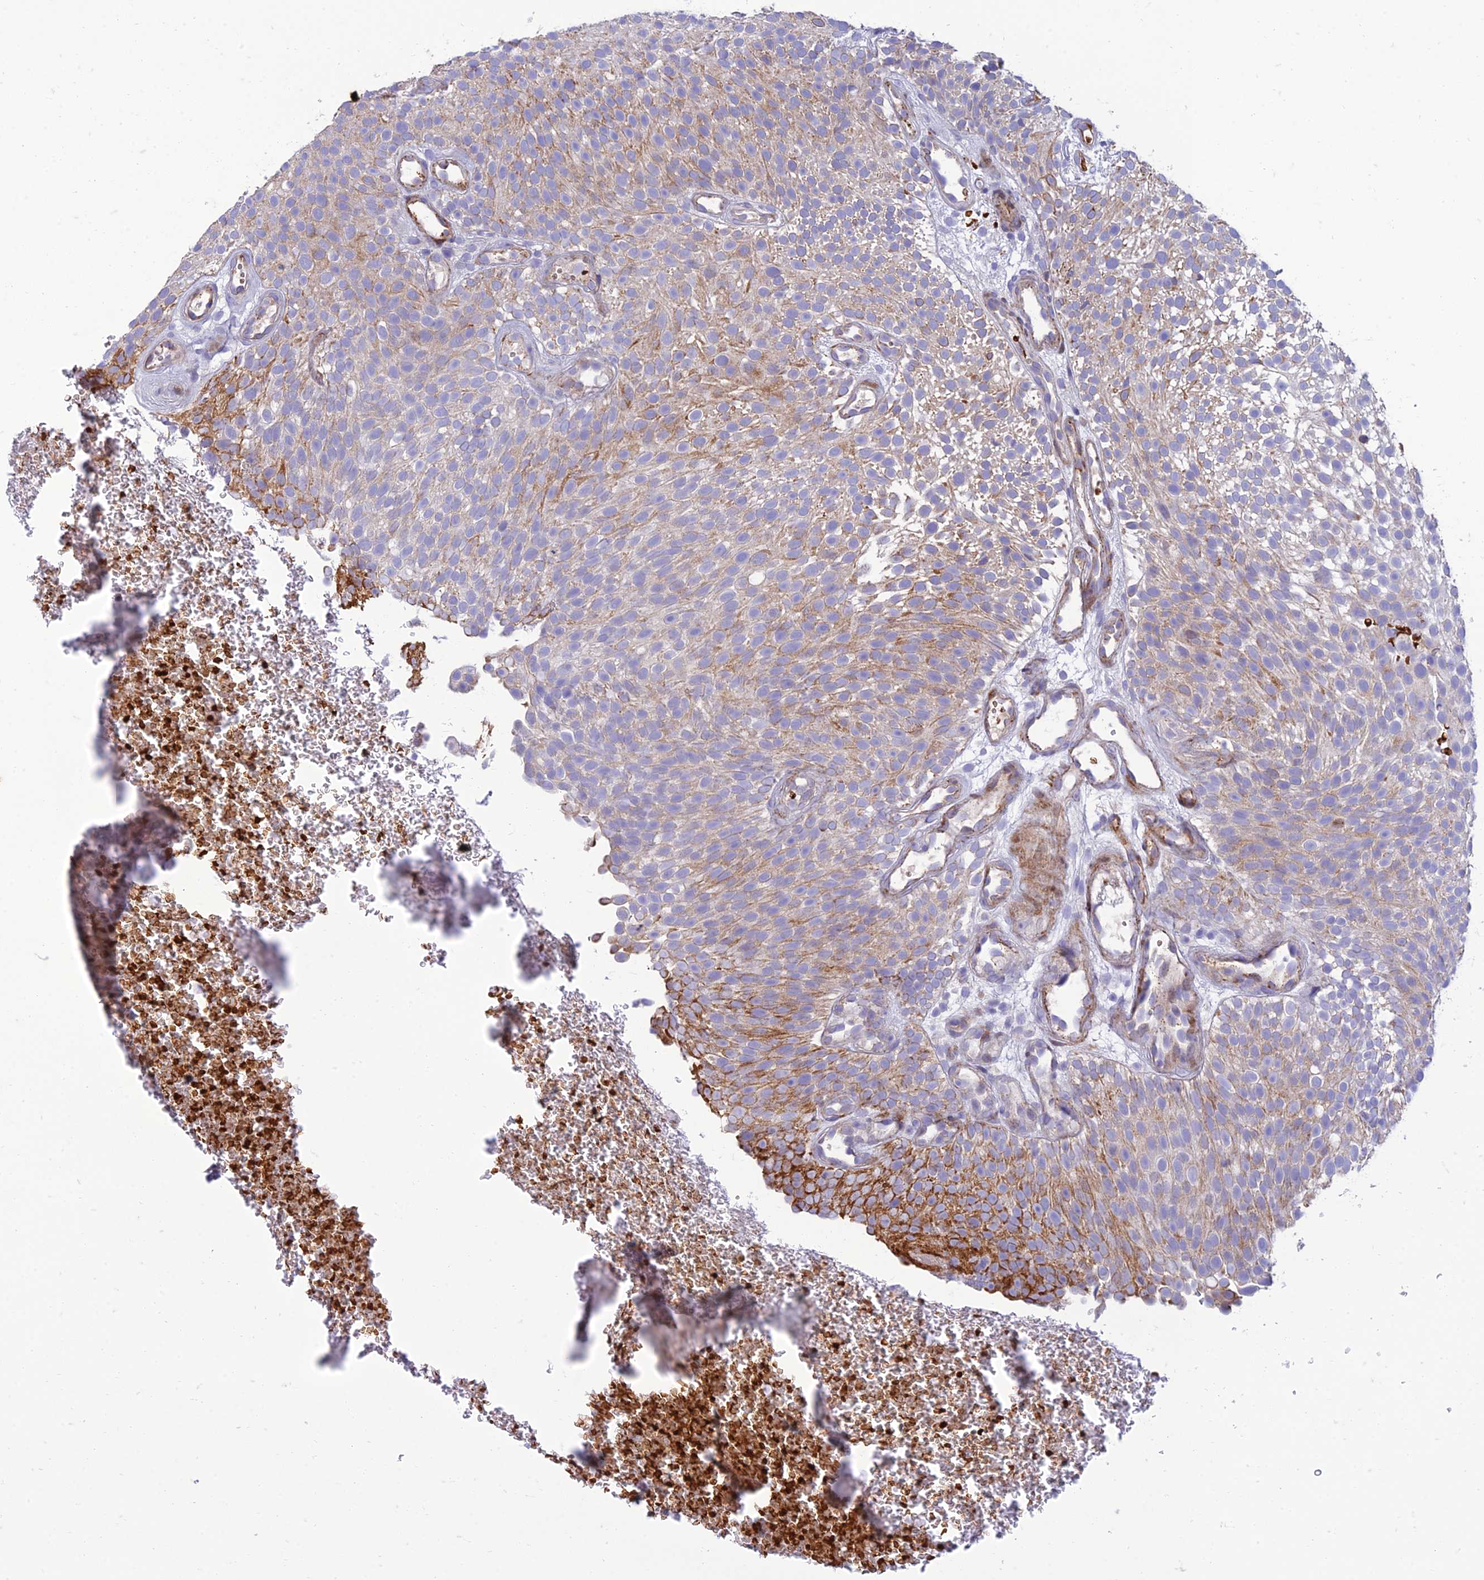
{"staining": {"intensity": "negative", "quantity": "none", "location": "none"}, "tissue": "urothelial cancer", "cell_type": "Tumor cells", "image_type": "cancer", "snomed": [{"axis": "morphology", "description": "Urothelial carcinoma, Low grade"}, {"axis": "topography", "description": "Urinary bladder"}], "caption": "The immunohistochemistry (IHC) micrograph has no significant expression in tumor cells of urothelial cancer tissue.", "gene": "SEL1L3", "patient": {"sex": "male", "age": 78}}